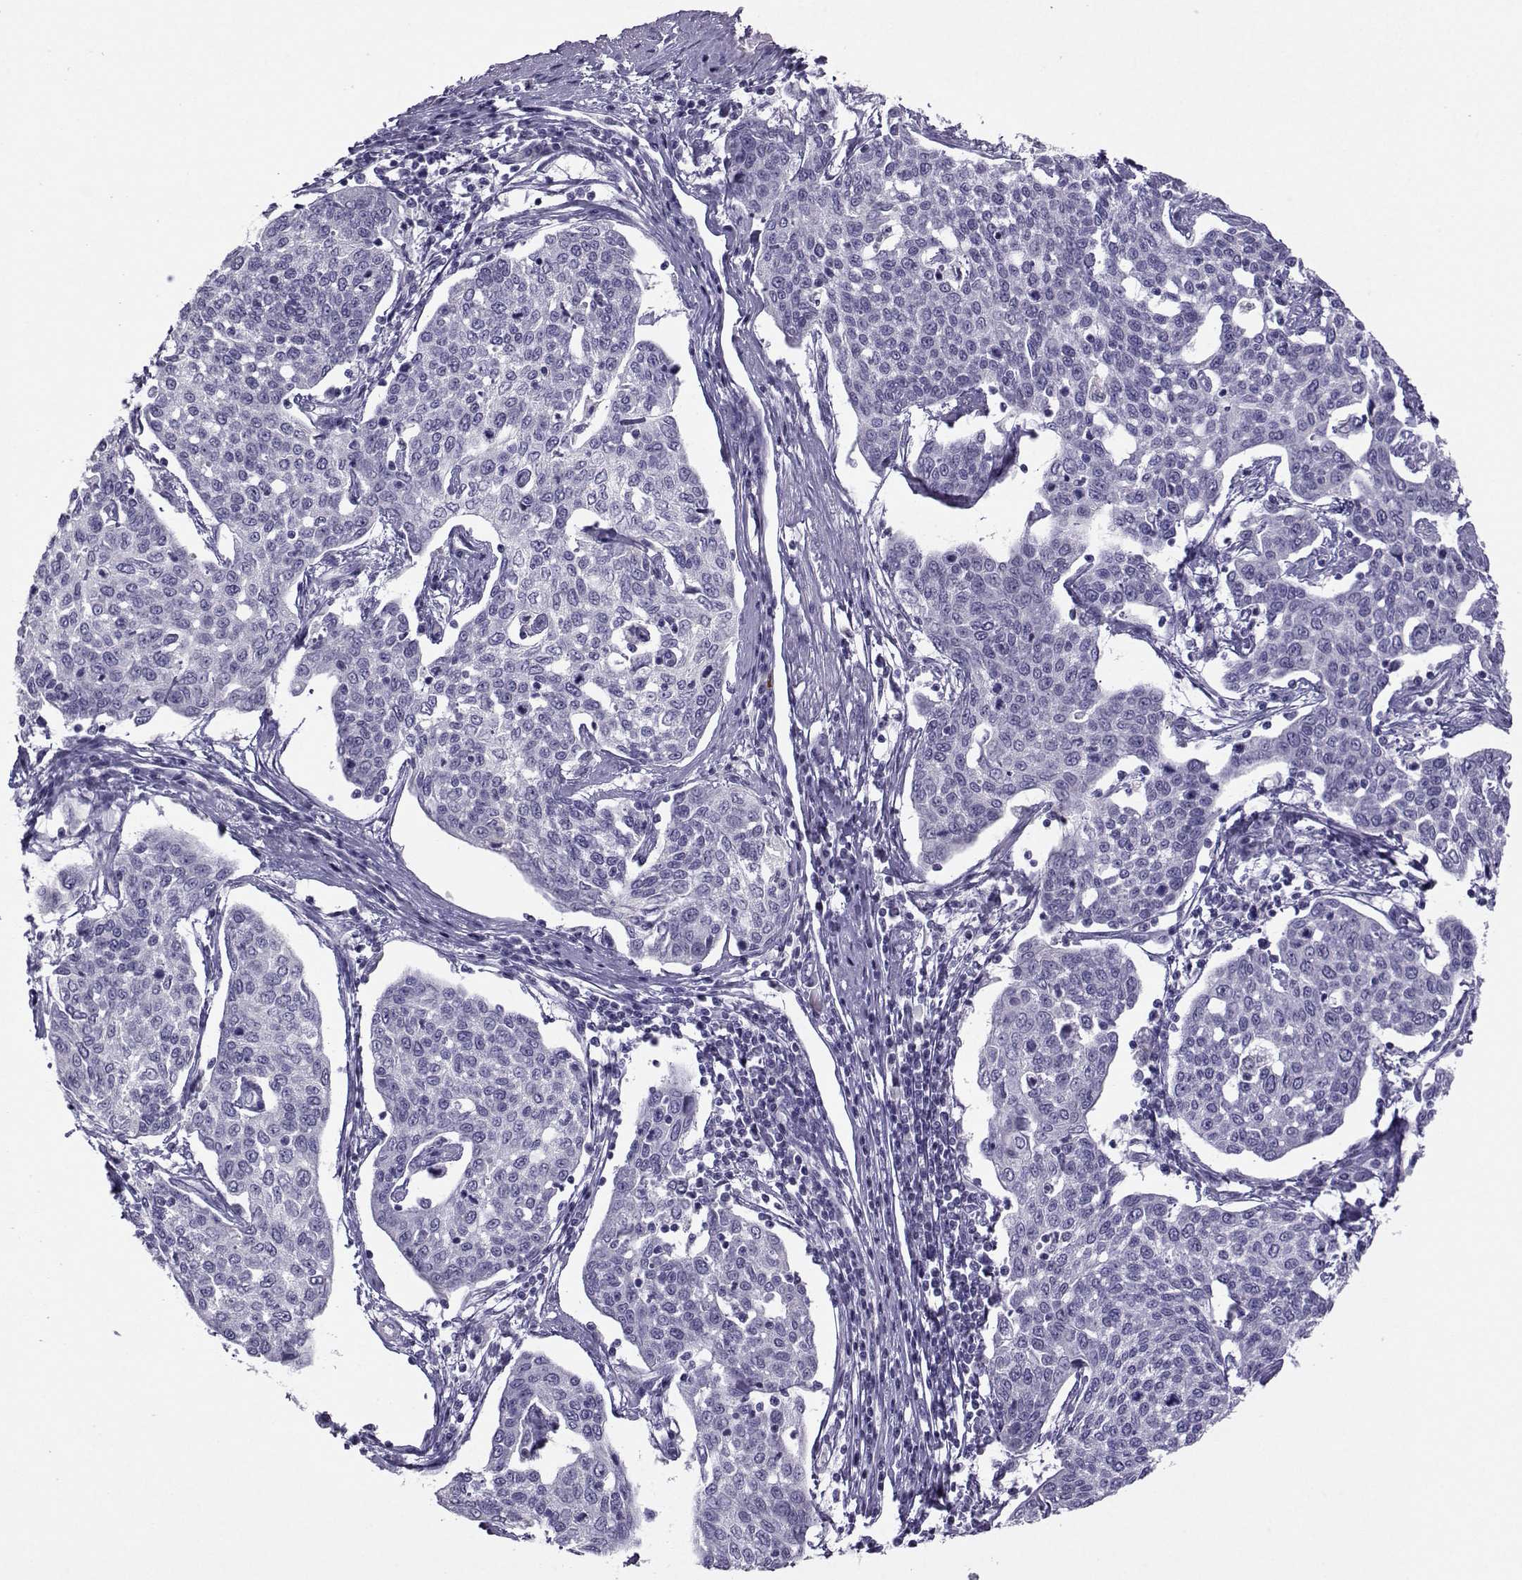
{"staining": {"intensity": "negative", "quantity": "none", "location": "none"}, "tissue": "cervical cancer", "cell_type": "Tumor cells", "image_type": "cancer", "snomed": [{"axis": "morphology", "description": "Squamous cell carcinoma, NOS"}, {"axis": "topography", "description": "Cervix"}], "caption": "Human cervical cancer stained for a protein using IHC reveals no expression in tumor cells.", "gene": "ARMC2", "patient": {"sex": "female", "age": 34}}